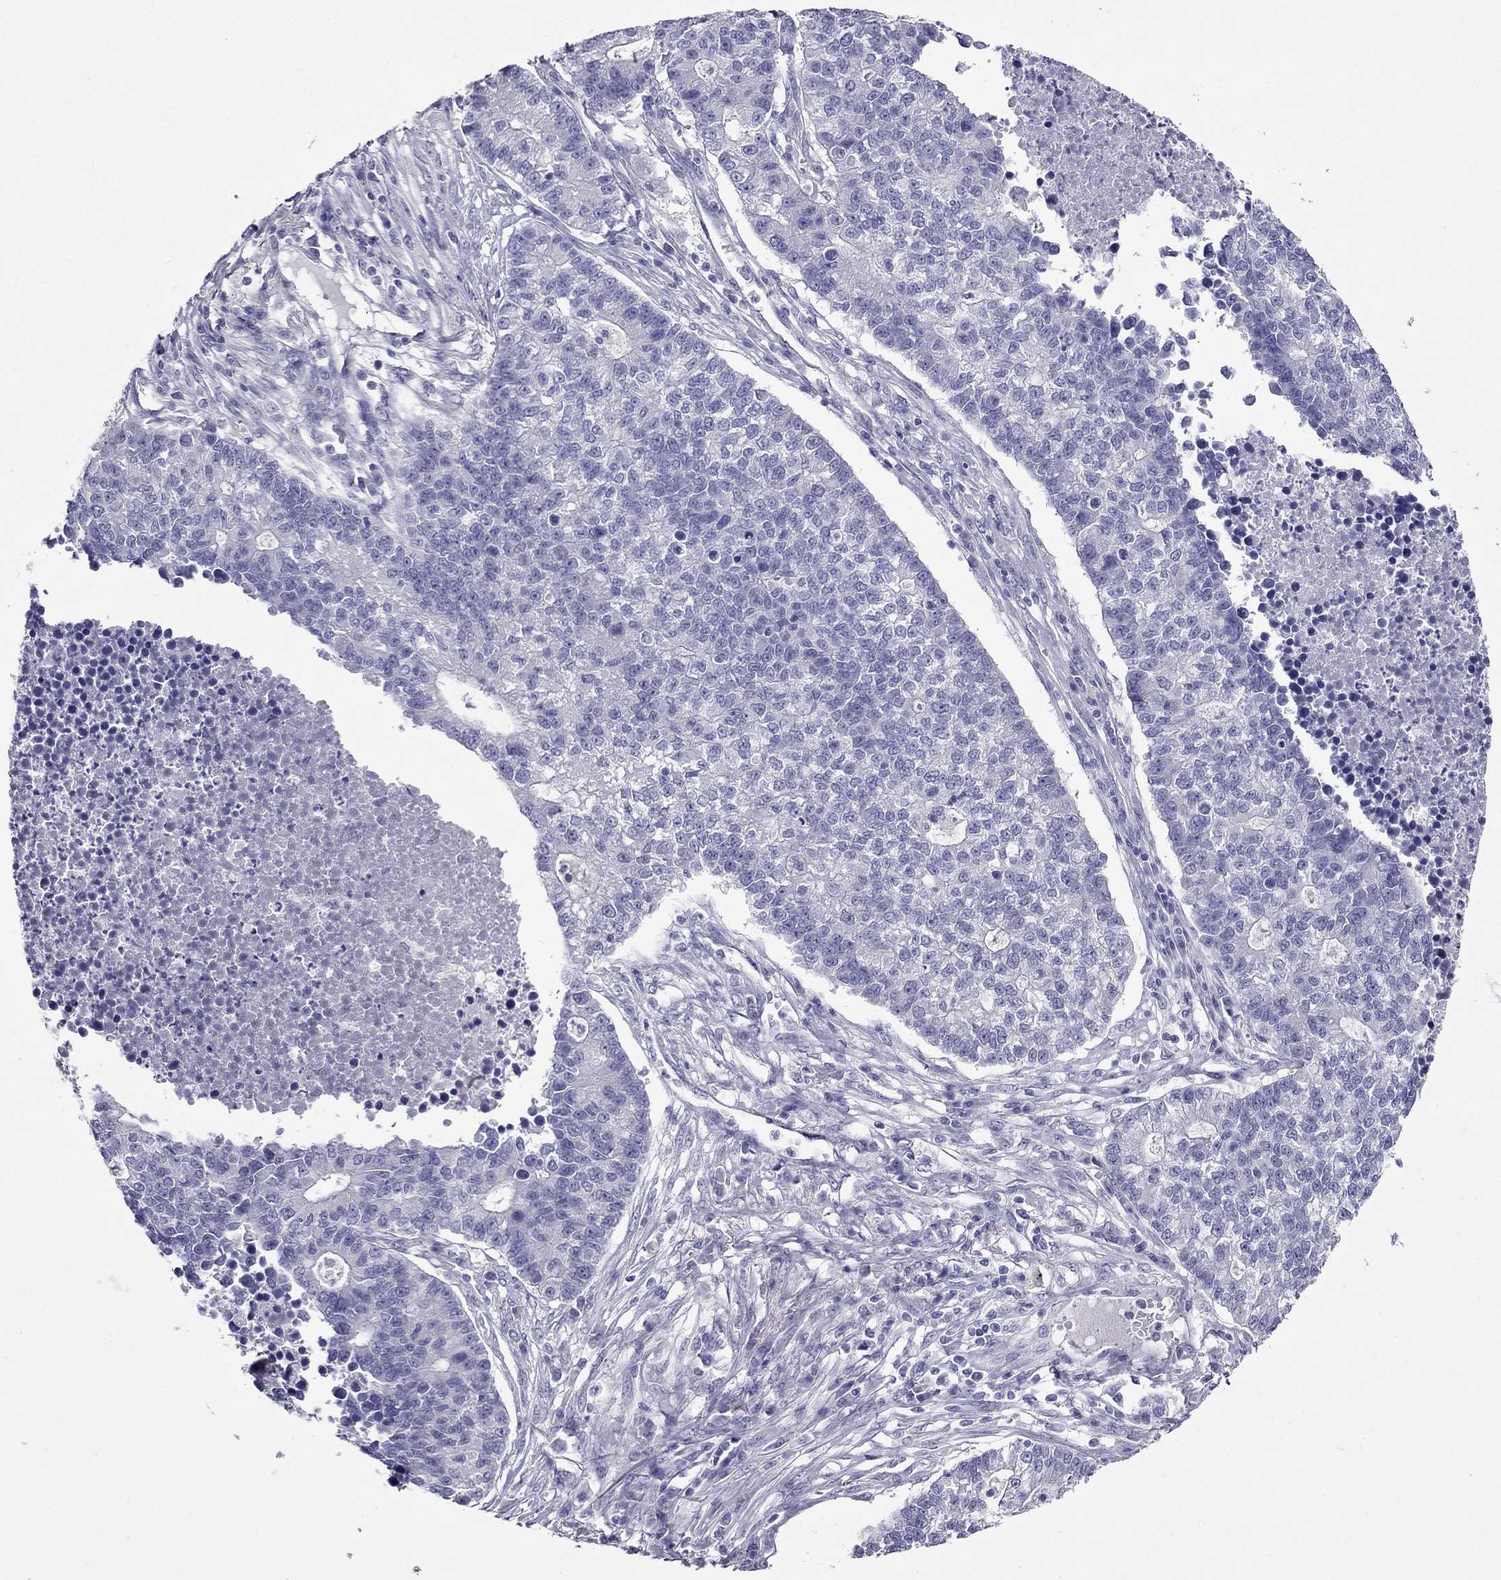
{"staining": {"intensity": "negative", "quantity": "none", "location": "none"}, "tissue": "lung cancer", "cell_type": "Tumor cells", "image_type": "cancer", "snomed": [{"axis": "morphology", "description": "Adenocarcinoma, NOS"}, {"axis": "topography", "description": "Lung"}], "caption": "Immunohistochemistry histopathology image of human adenocarcinoma (lung) stained for a protein (brown), which displays no expression in tumor cells.", "gene": "ZNF541", "patient": {"sex": "male", "age": 57}}